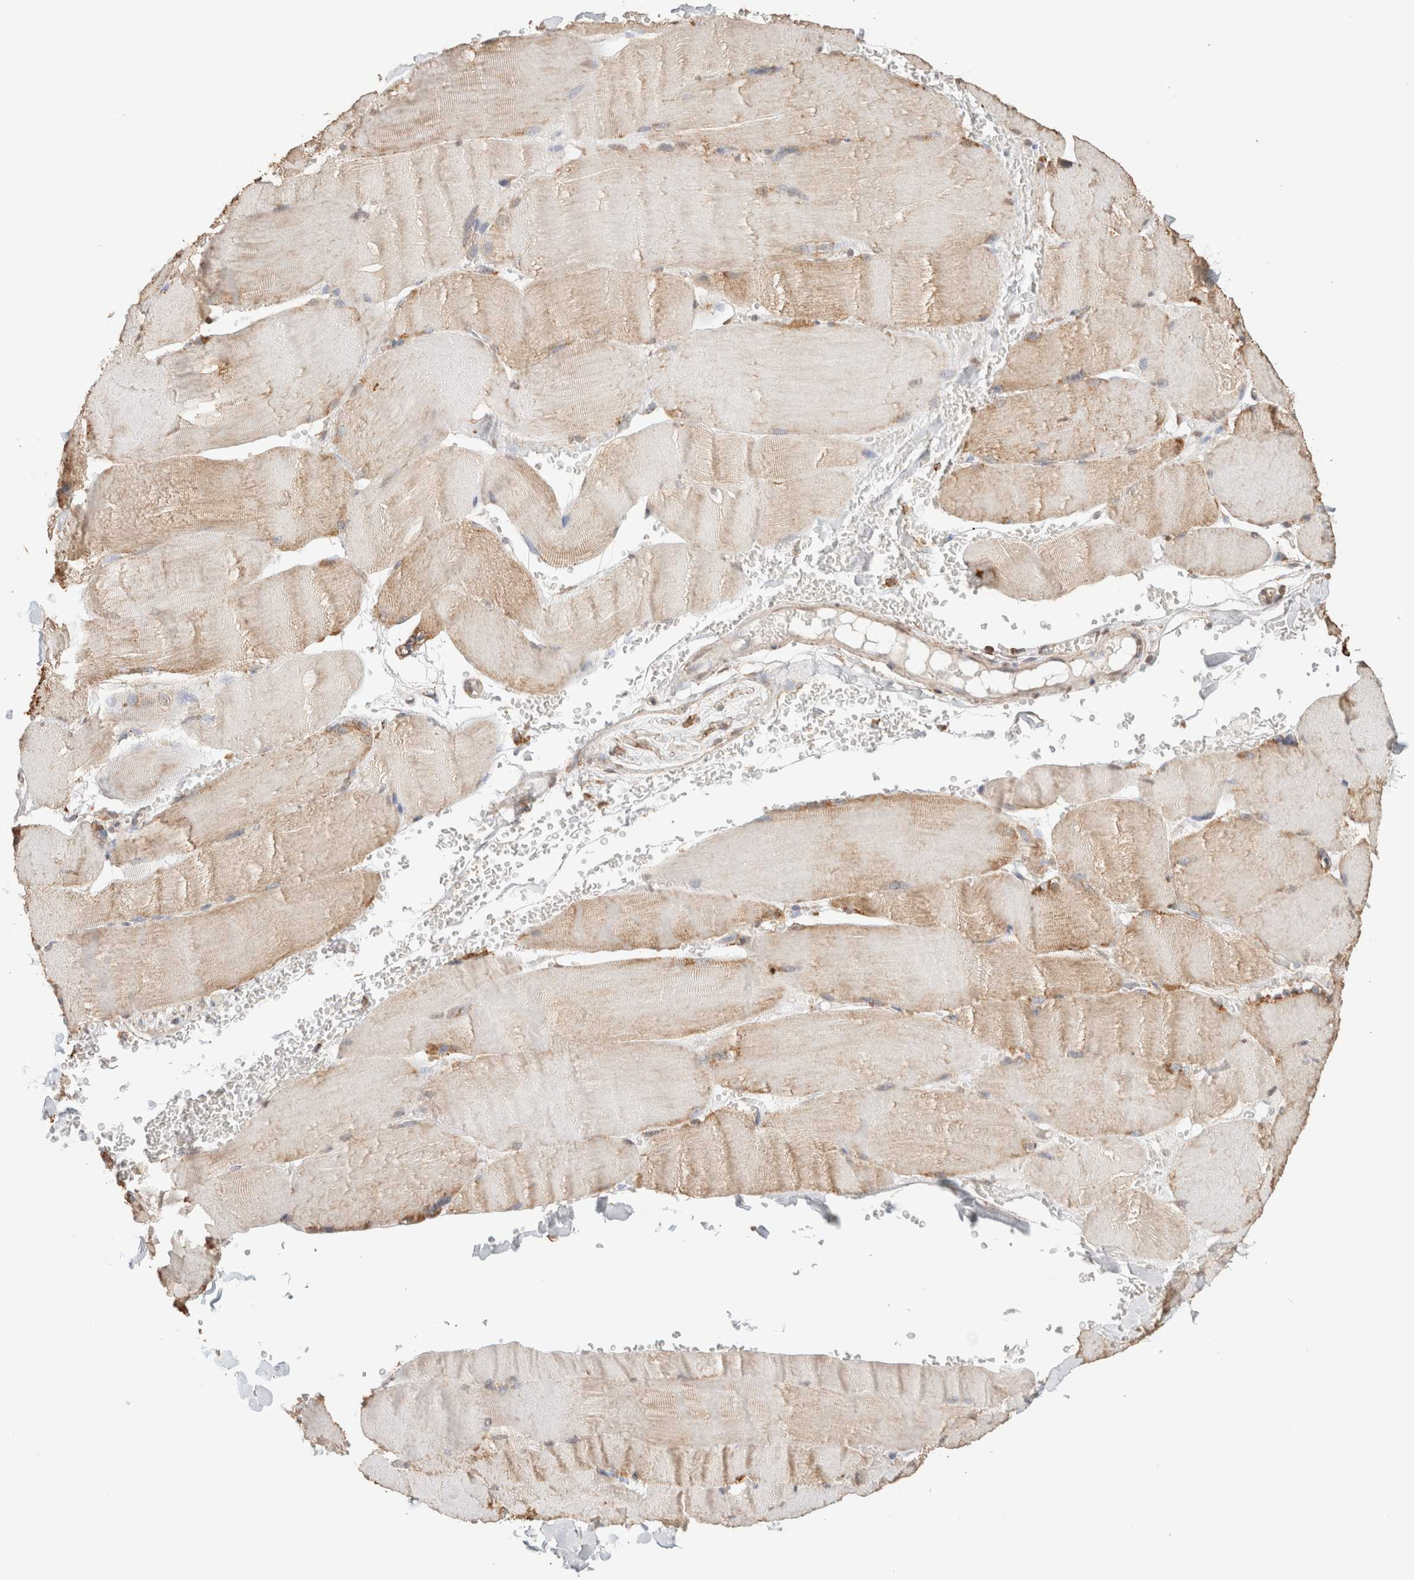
{"staining": {"intensity": "moderate", "quantity": "25%-75%", "location": "cytoplasmic/membranous"}, "tissue": "skeletal muscle", "cell_type": "Myocytes", "image_type": "normal", "snomed": [{"axis": "morphology", "description": "Normal tissue, NOS"}, {"axis": "topography", "description": "Skin"}, {"axis": "topography", "description": "Skeletal muscle"}], "caption": "A histopathology image of skeletal muscle stained for a protein reveals moderate cytoplasmic/membranous brown staining in myocytes. Using DAB (brown) and hematoxylin (blue) stains, captured at high magnification using brightfield microscopy.", "gene": "SDC2", "patient": {"sex": "male", "age": 83}}